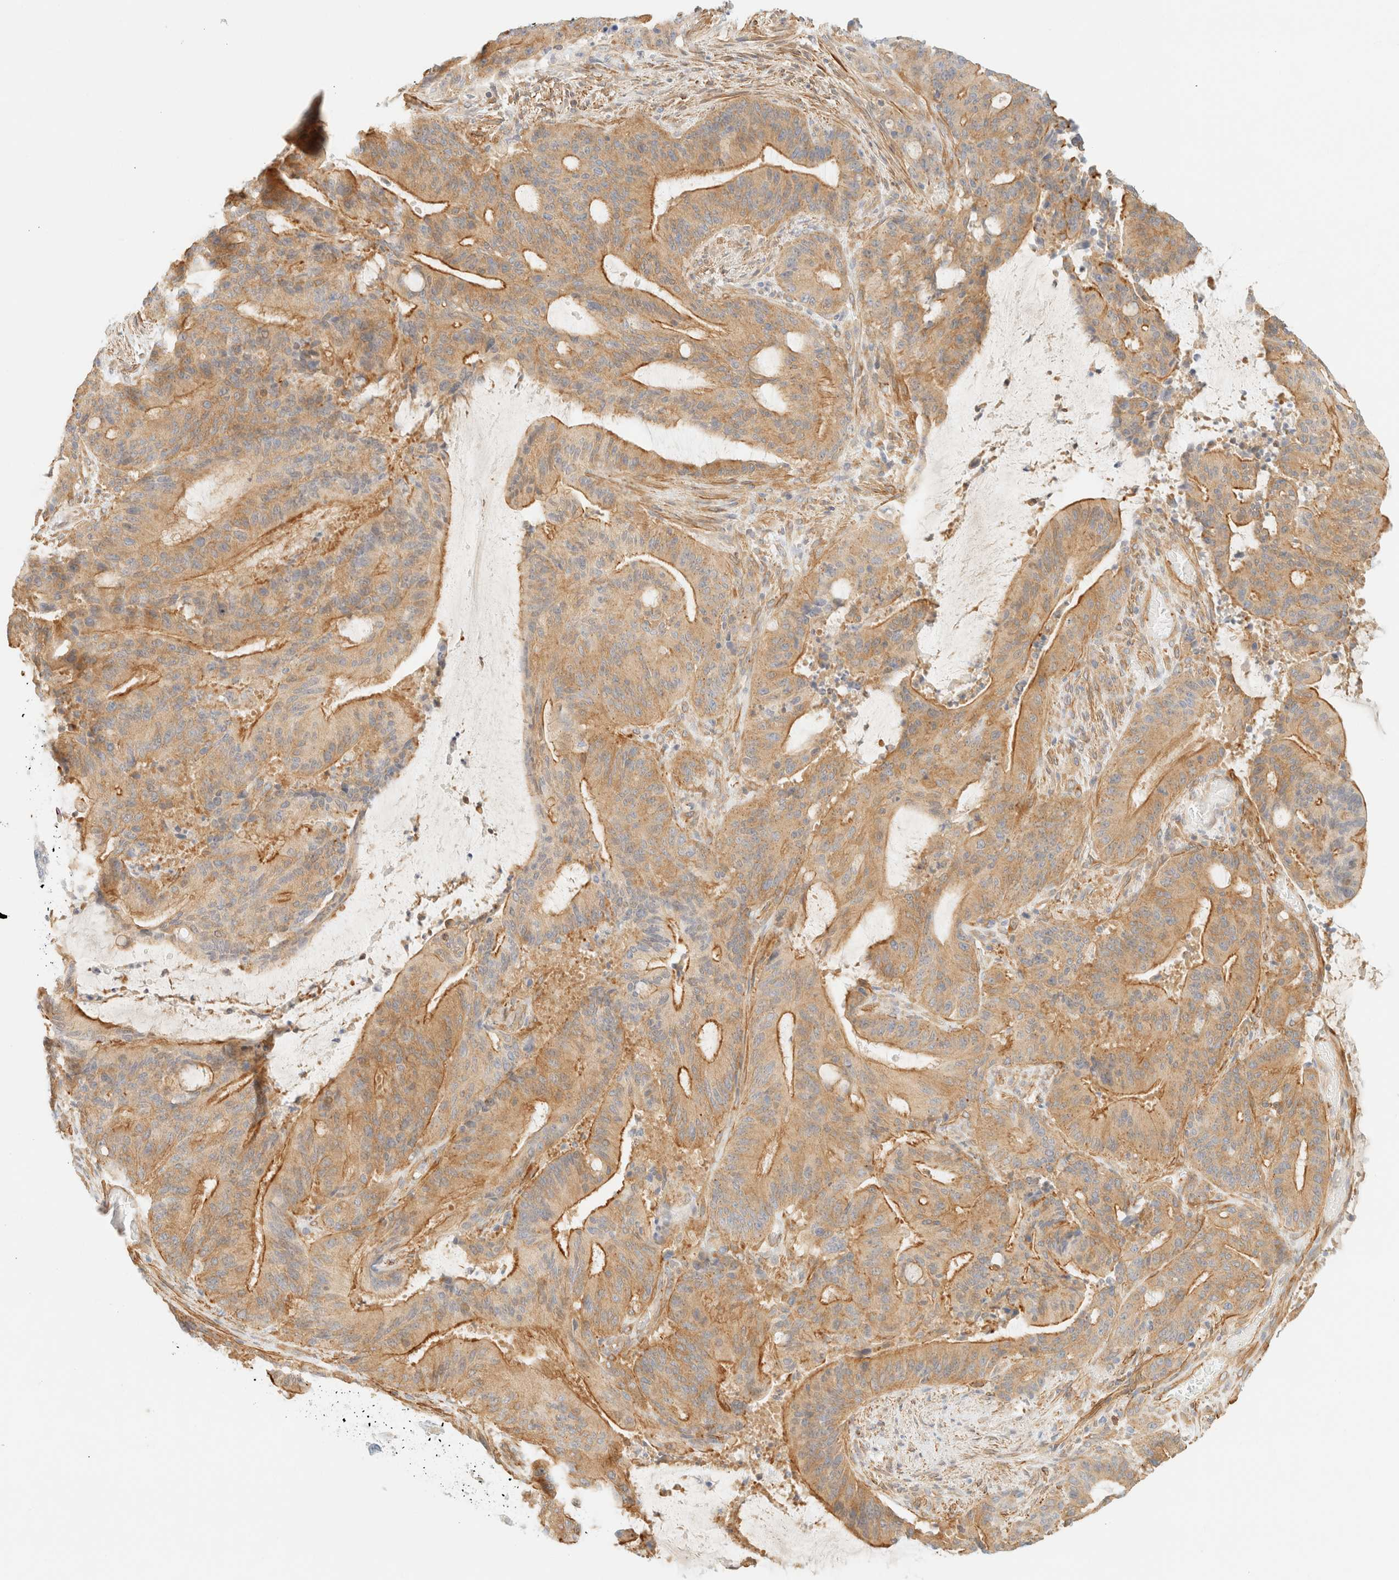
{"staining": {"intensity": "moderate", "quantity": ">75%", "location": "cytoplasmic/membranous"}, "tissue": "liver cancer", "cell_type": "Tumor cells", "image_type": "cancer", "snomed": [{"axis": "morphology", "description": "Normal tissue, NOS"}, {"axis": "morphology", "description": "Cholangiocarcinoma"}, {"axis": "topography", "description": "Liver"}, {"axis": "topography", "description": "Peripheral nerve tissue"}], "caption": "Immunohistochemistry histopathology image of liver cancer stained for a protein (brown), which reveals medium levels of moderate cytoplasmic/membranous positivity in about >75% of tumor cells.", "gene": "OTOP2", "patient": {"sex": "female", "age": 73}}